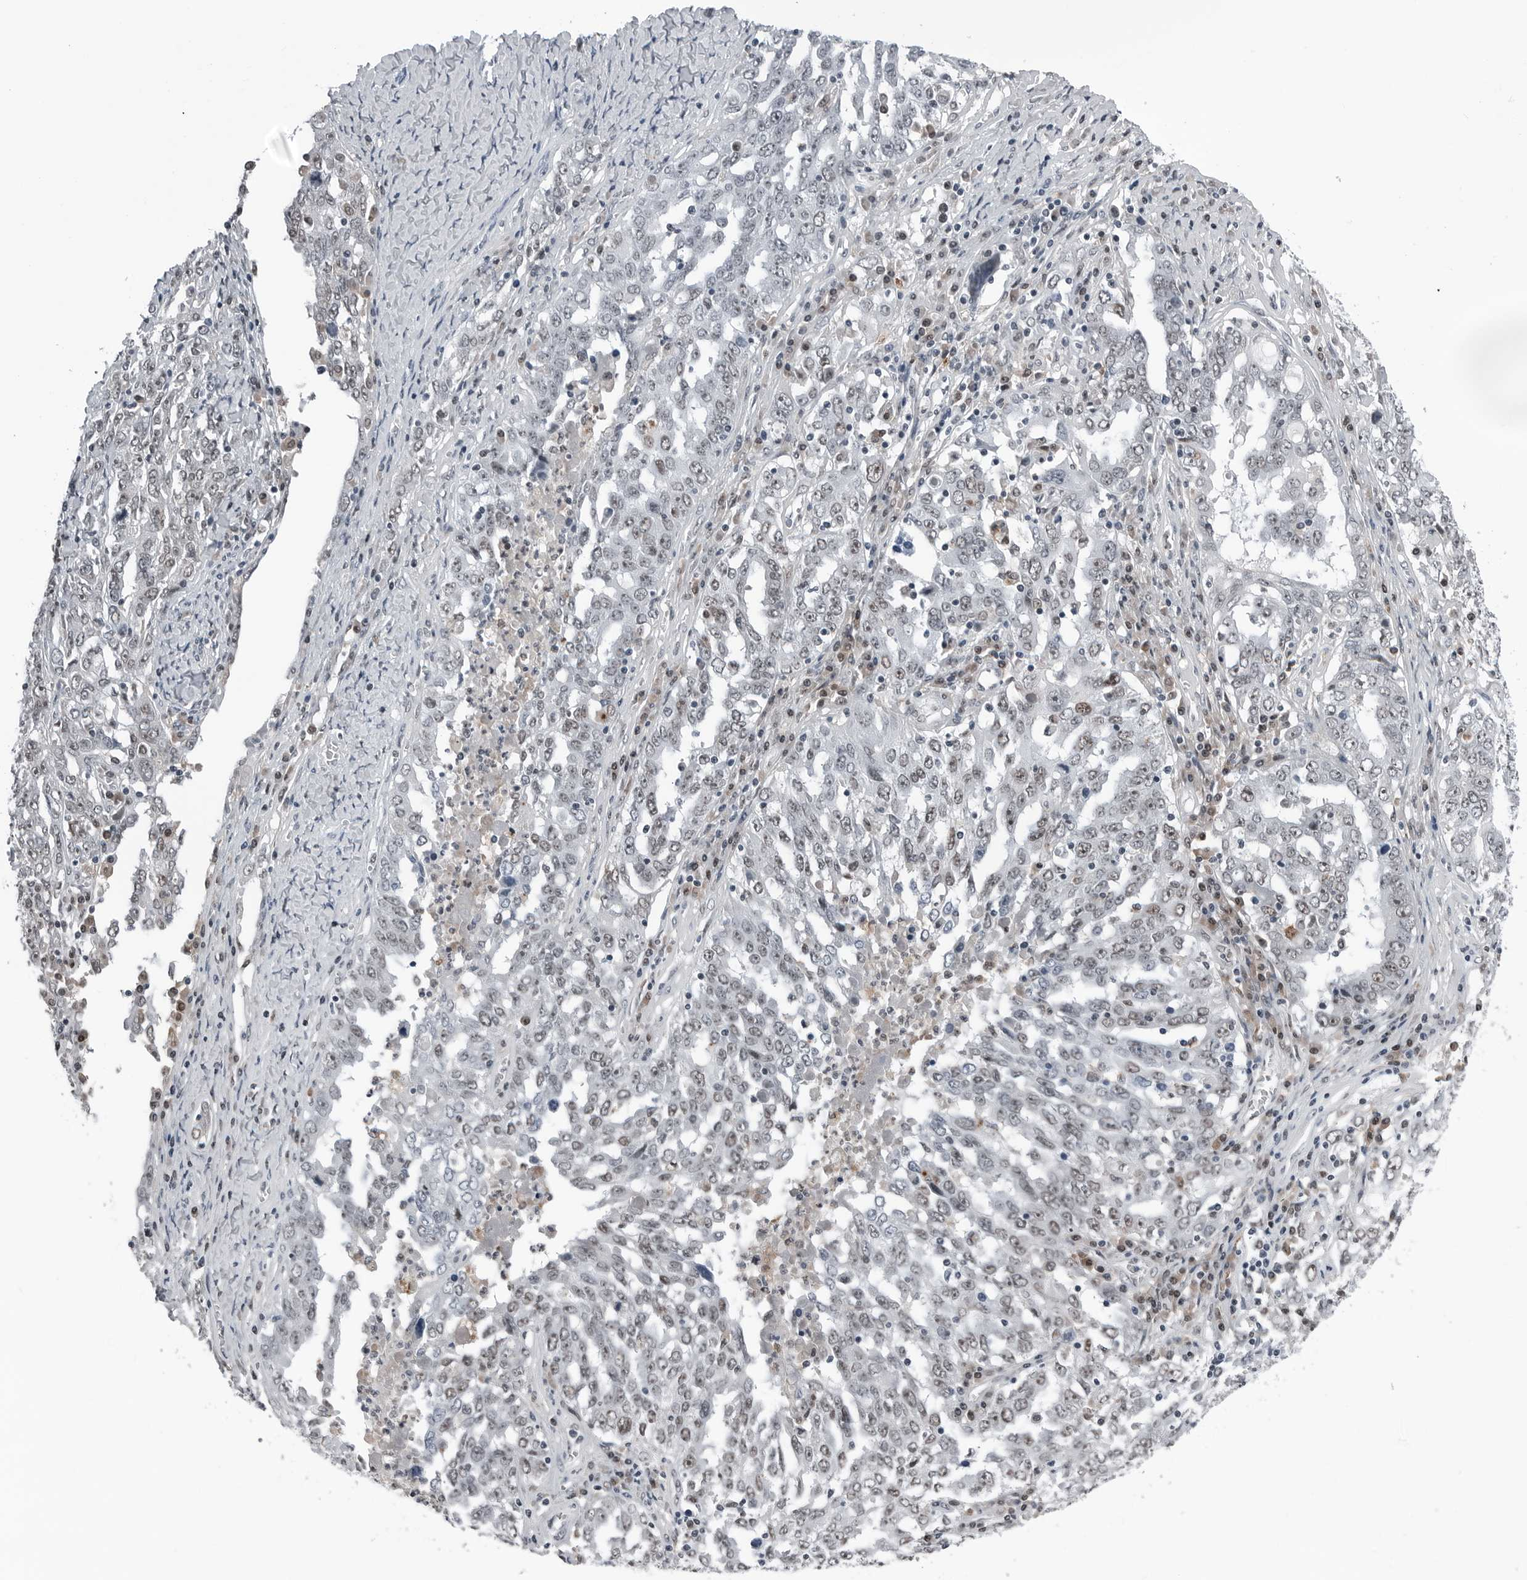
{"staining": {"intensity": "weak", "quantity": "25%-75%", "location": "nuclear"}, "tissue": "ovarian cancer", "cell_type": "Tumor cells", "image_type": "cancer", "snomed": [{"axis": "morphology", "description": "Carcinoma, endometroid"}, {"axis": "topography", "description": "Ovary"}], "caption": "Brown immunohistochemical staining in ovarian cancer (endometroid carcinoma) exhibits weak nuclear positivity in about 25%-75% of tumor cells.", "gene": "AKR1A1", "patient": {"sex": "female", "age": 62}}